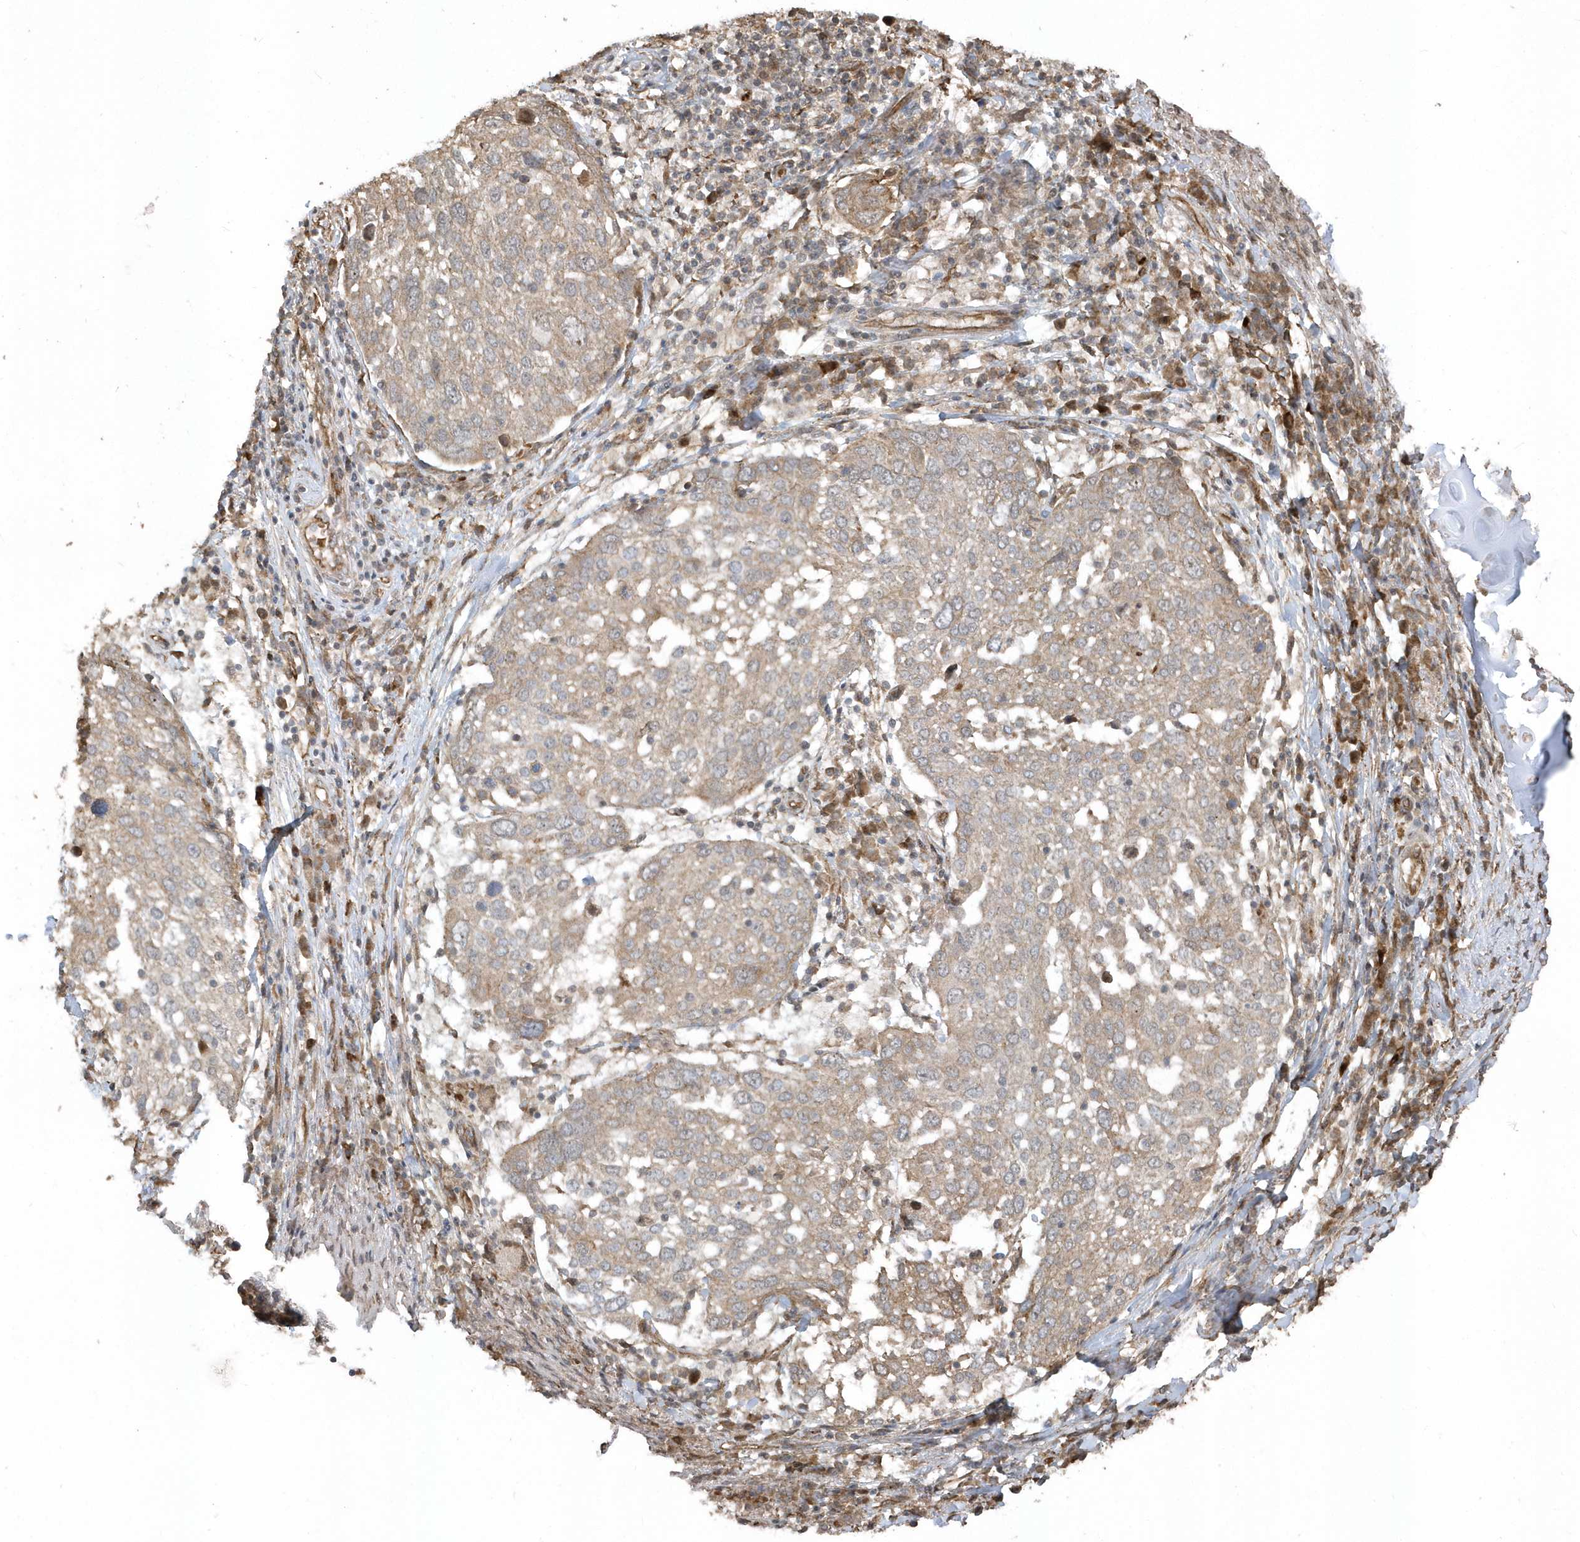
{"staining": {"intensity": "moderate", "quantity": ">75%", "location": "cytoplasmic/membranous"}, "tissue": "lung cancer", "cell_type": "Tumor cells", "image_type": "cancer", "snomed": [{"axis": "morphology", "description": "Squamous cell carcinoma, NOS"}, {"axis": "topography", "description": "Lung"}], "caption": "Immunohistochemistry histopathology image of neoplastic tissue: lung squamous cell carcinoma stained using IHC shows medium levels of moderate protein expression localized specifically in the cytoplasmic/membranous of tumor cells, appearing as a cytoplasmic/membranous brown color.", "gene": "HERPUD1", "patient": {"sex": "male", "age": 65}}